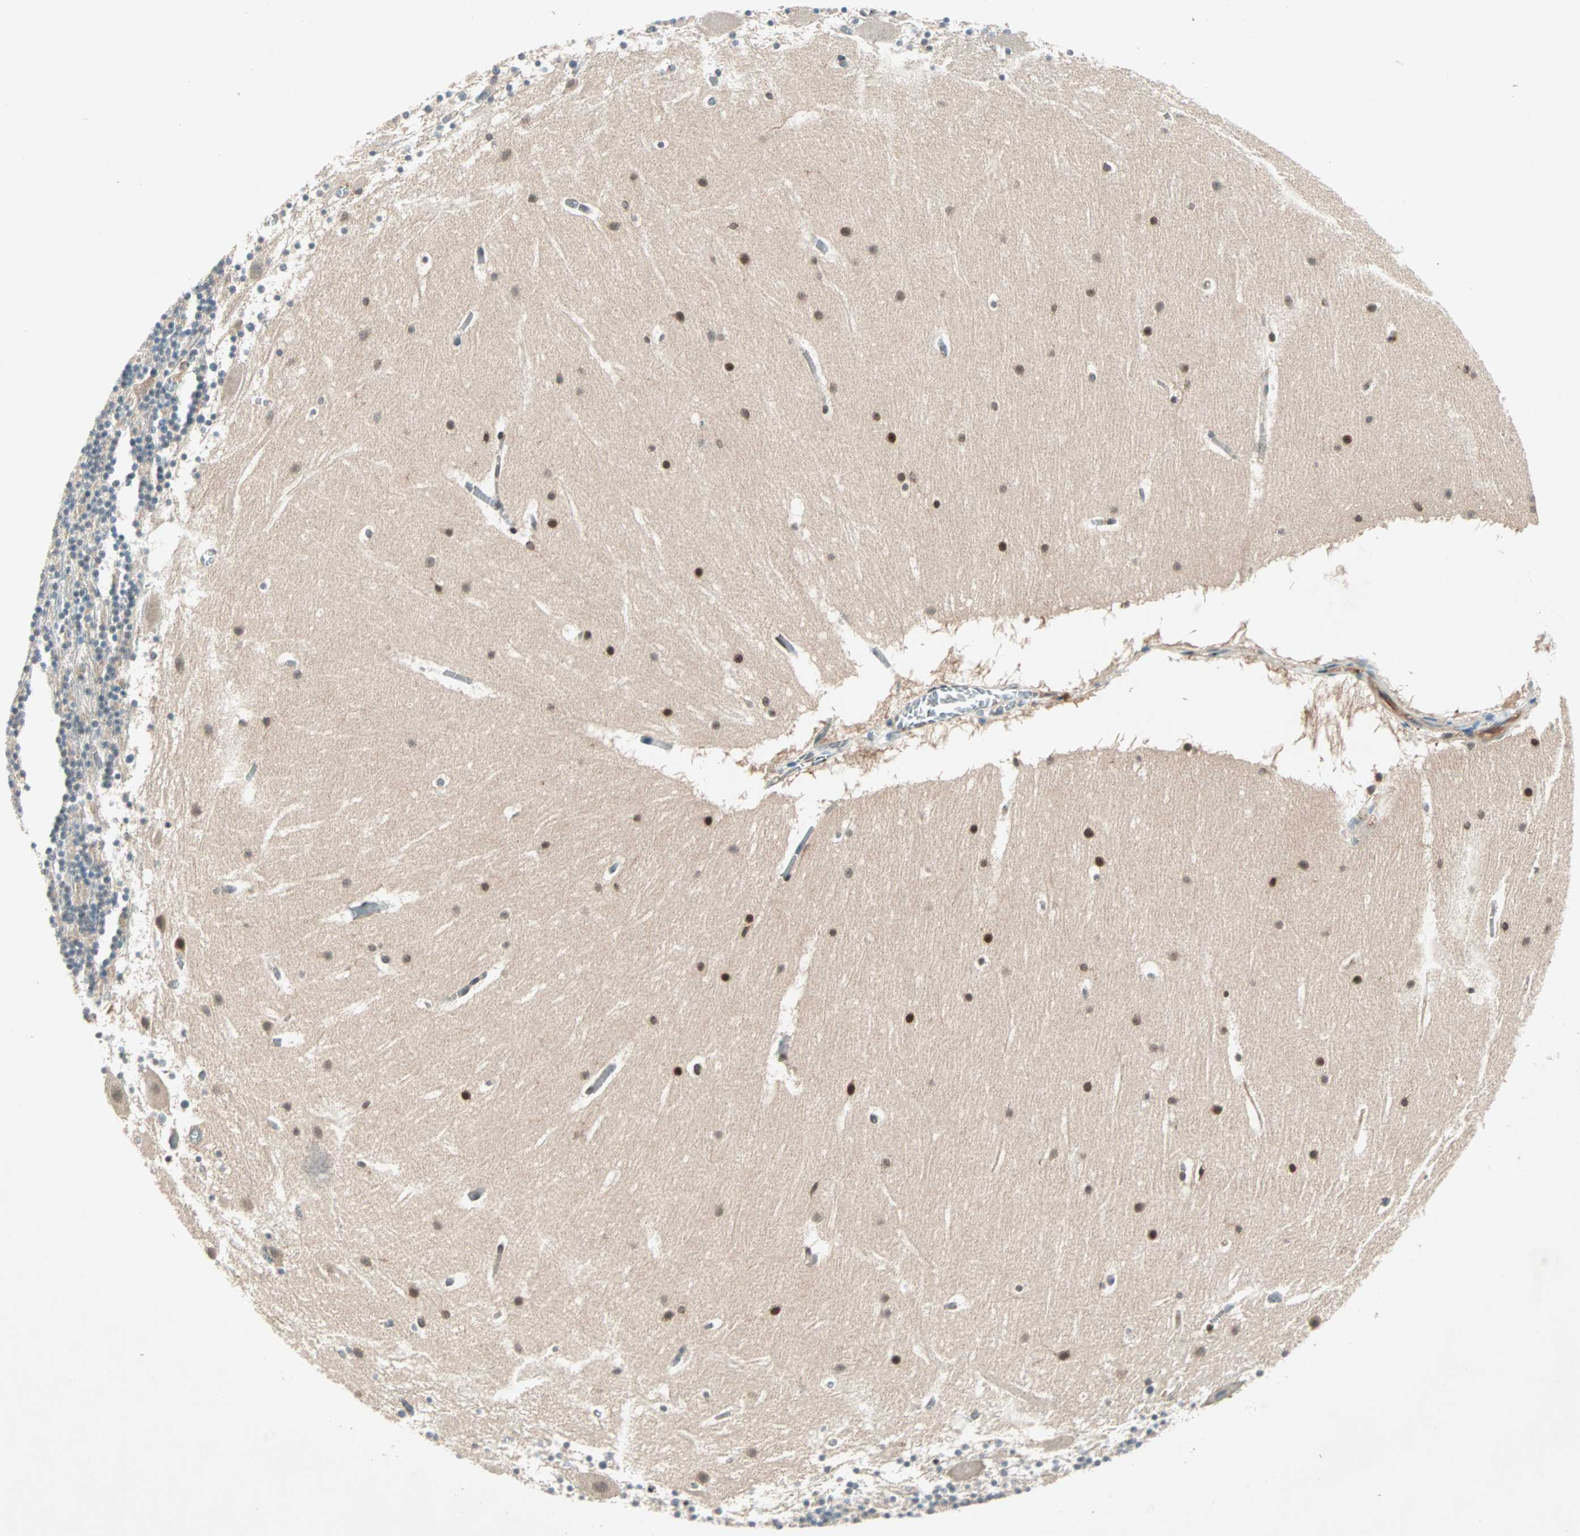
{"staining": {"intensity": "weak", "quantity": "25%-75%", "location": "cytoplasmic/membranous"}, "tissue": "cerebellum", "cell_type": "Cells in granular layer", "image_type": "normal", "snomed": [{"axis": "morphology", "description": "Normal tissue, NOS"}, {"axis": "topography", "description": "Cerebellum"}], "caption": "Protein expression analysis of benign human cerebellum reveals weak cytoplasmic/membranous positivity in about 25%-75% of cells in granular layer. (DAB = brown stain, brightfield microscopy at high magnification).", "gene": "TEC", "patient": {"sex": "male", "age": 45}}